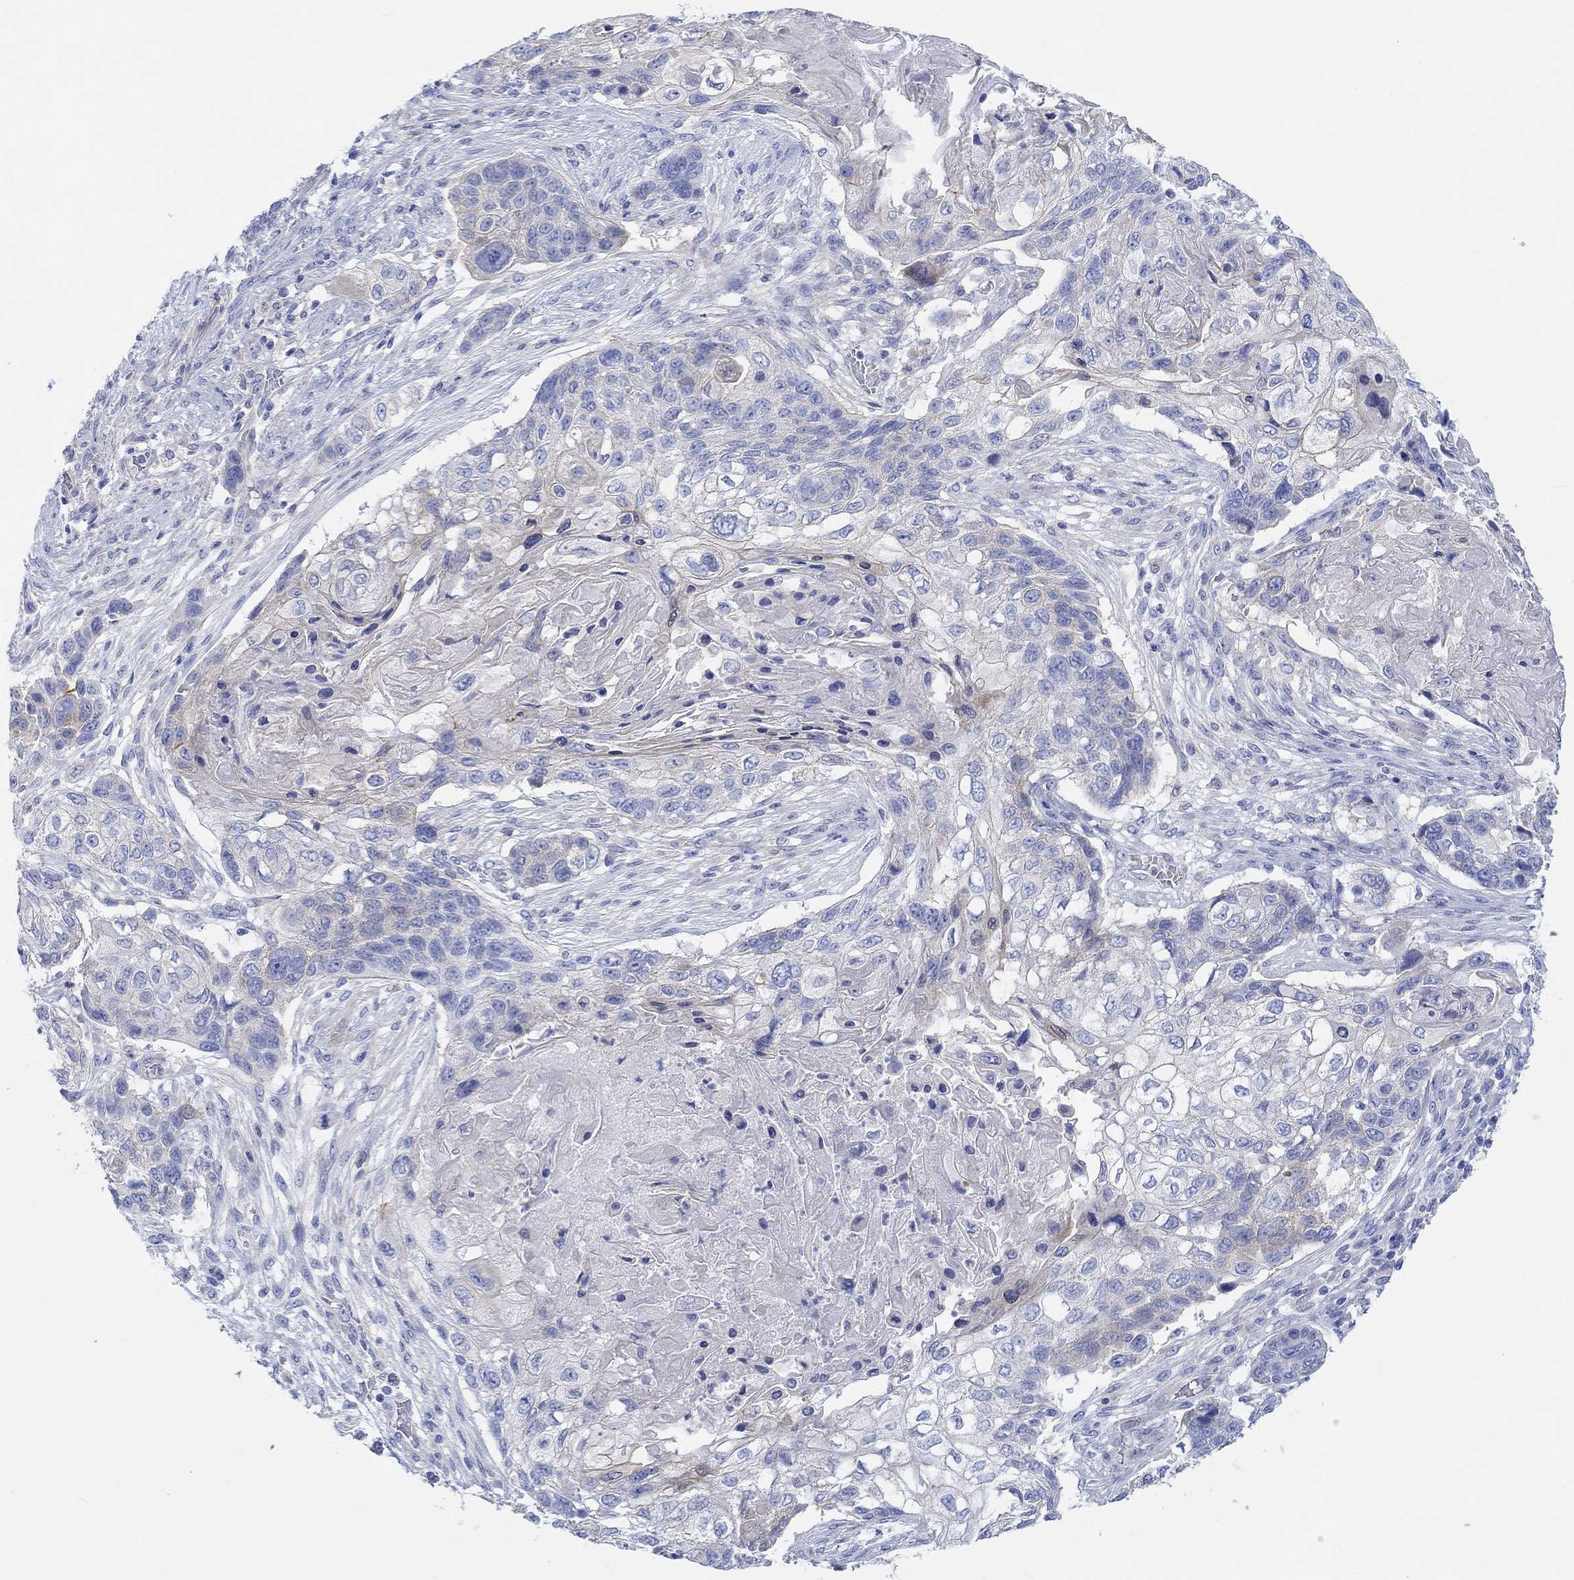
{"staining": {"intensity": "negative", "quantity": "none", "location": "none"}, "tissue": "lung cancer", "cell_type": "Tumor cells", "image_type": "cancer", "snomed": [{"axis": "morphology", "description": "Normal tissue, NOS"}, {"axis": "morphology", "description": "Squamous cell carcinoma, NOS"}, {"axis": "topography", "description": "Bronchus"}, {"axis": "topography", "description": "Lung"}], "caption": "Tumor cells are negative for brown protein staining in squamous cell carcinoma (lung).", "gene": "REEP6", "patient": {"sex": "male", "age": 69}}